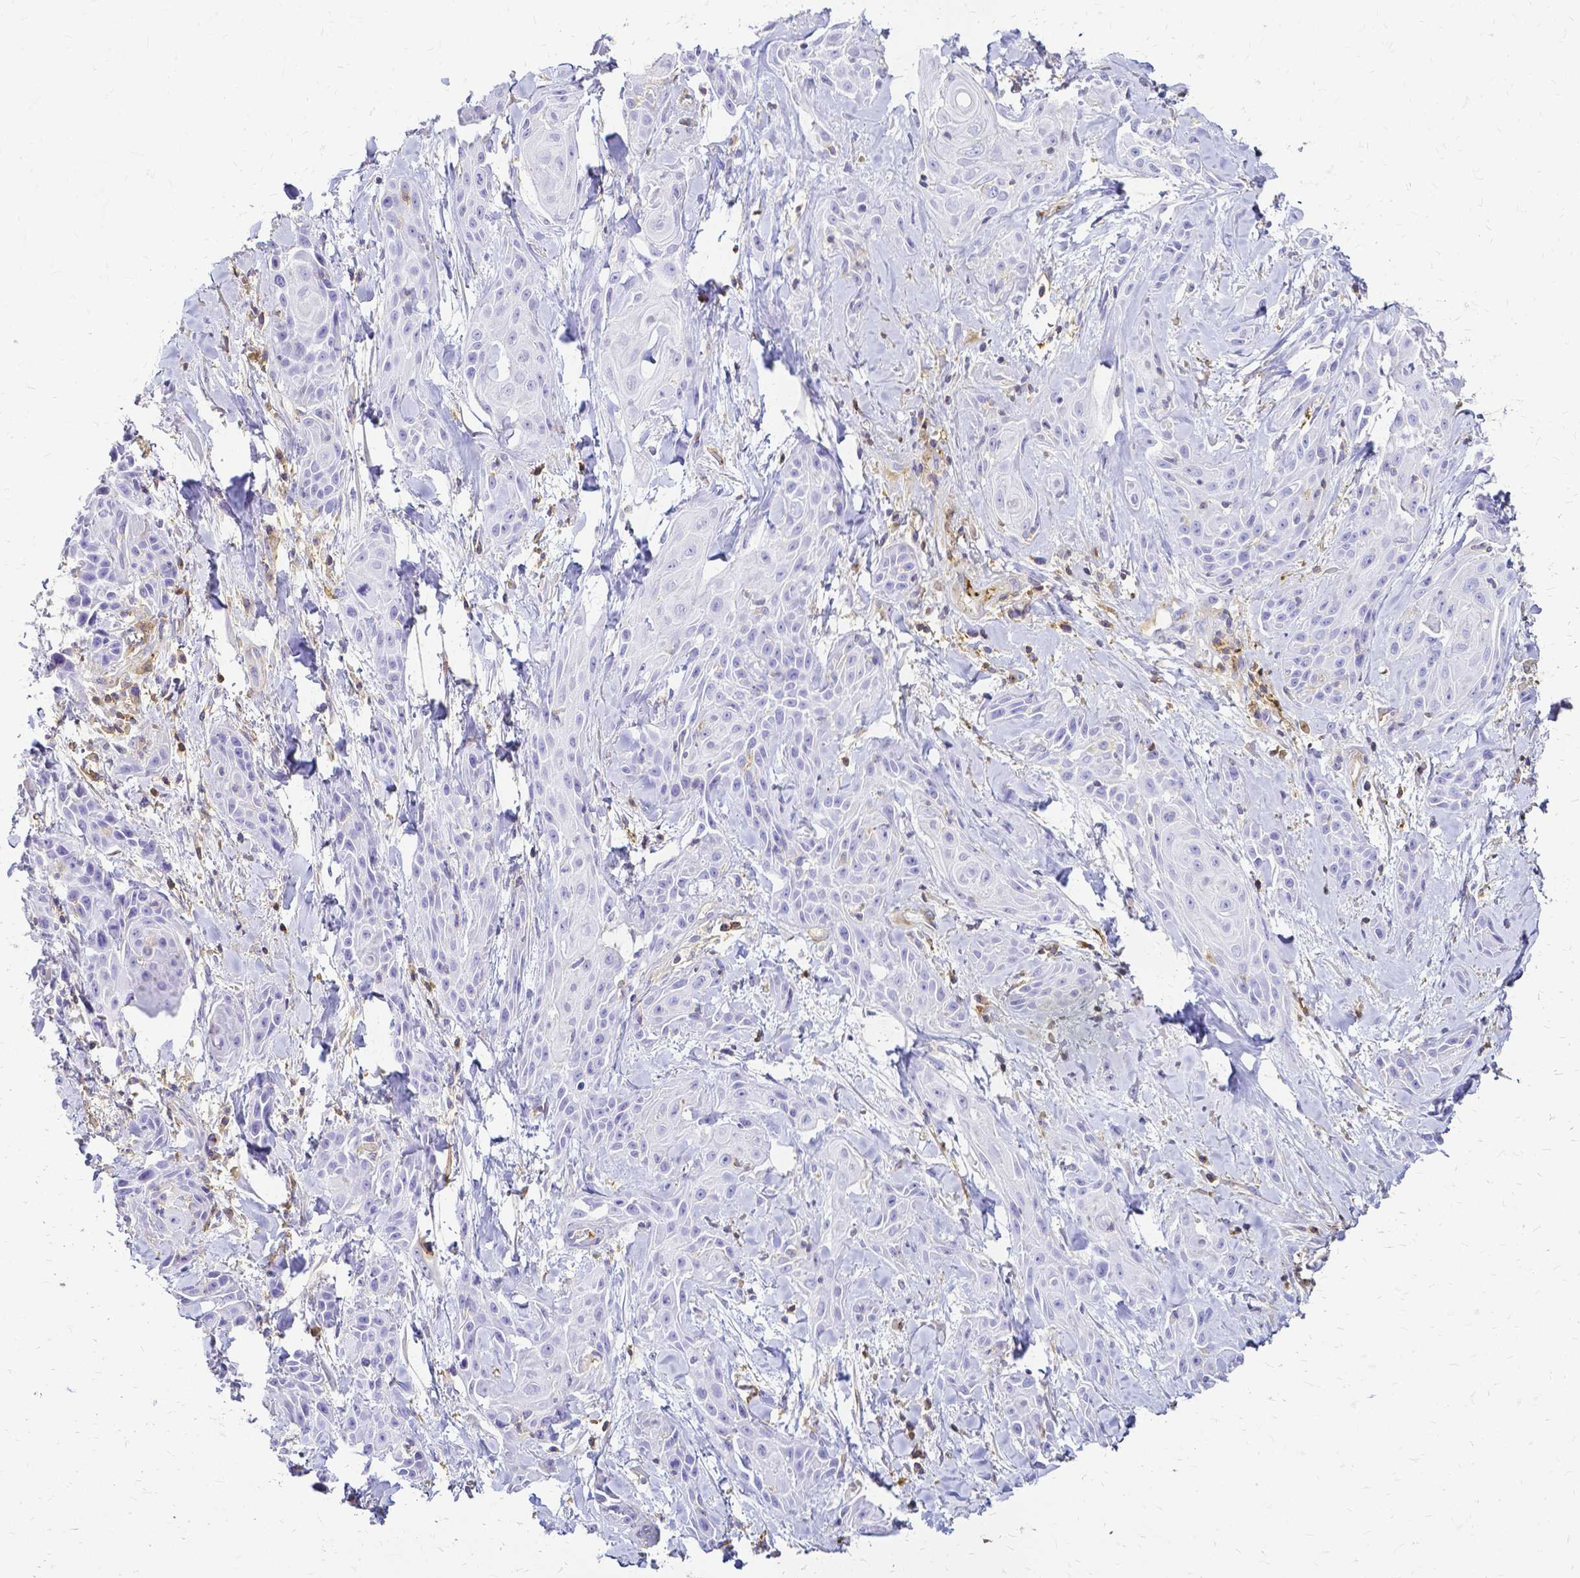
{"staining": {"intensity": "negative", "quantity": "none", "location": "none"}, "tissue": "skin cancer", "cell_type": "Tumor cells", "image_type": "cancer", "snomed": [{"axis": "morphology", "description": "Squamous cell carcinoma, NOS"}, {"axis": "topography", "description": "Skin"}, {"axis": "topography", "description": "Anal"}], "caption": "Immunohistochemical staining of skin cancer reveals no significant expression in tumor cells.", "gene": "HSPA12A", "patient": {"sex": "male", "age": 64}}